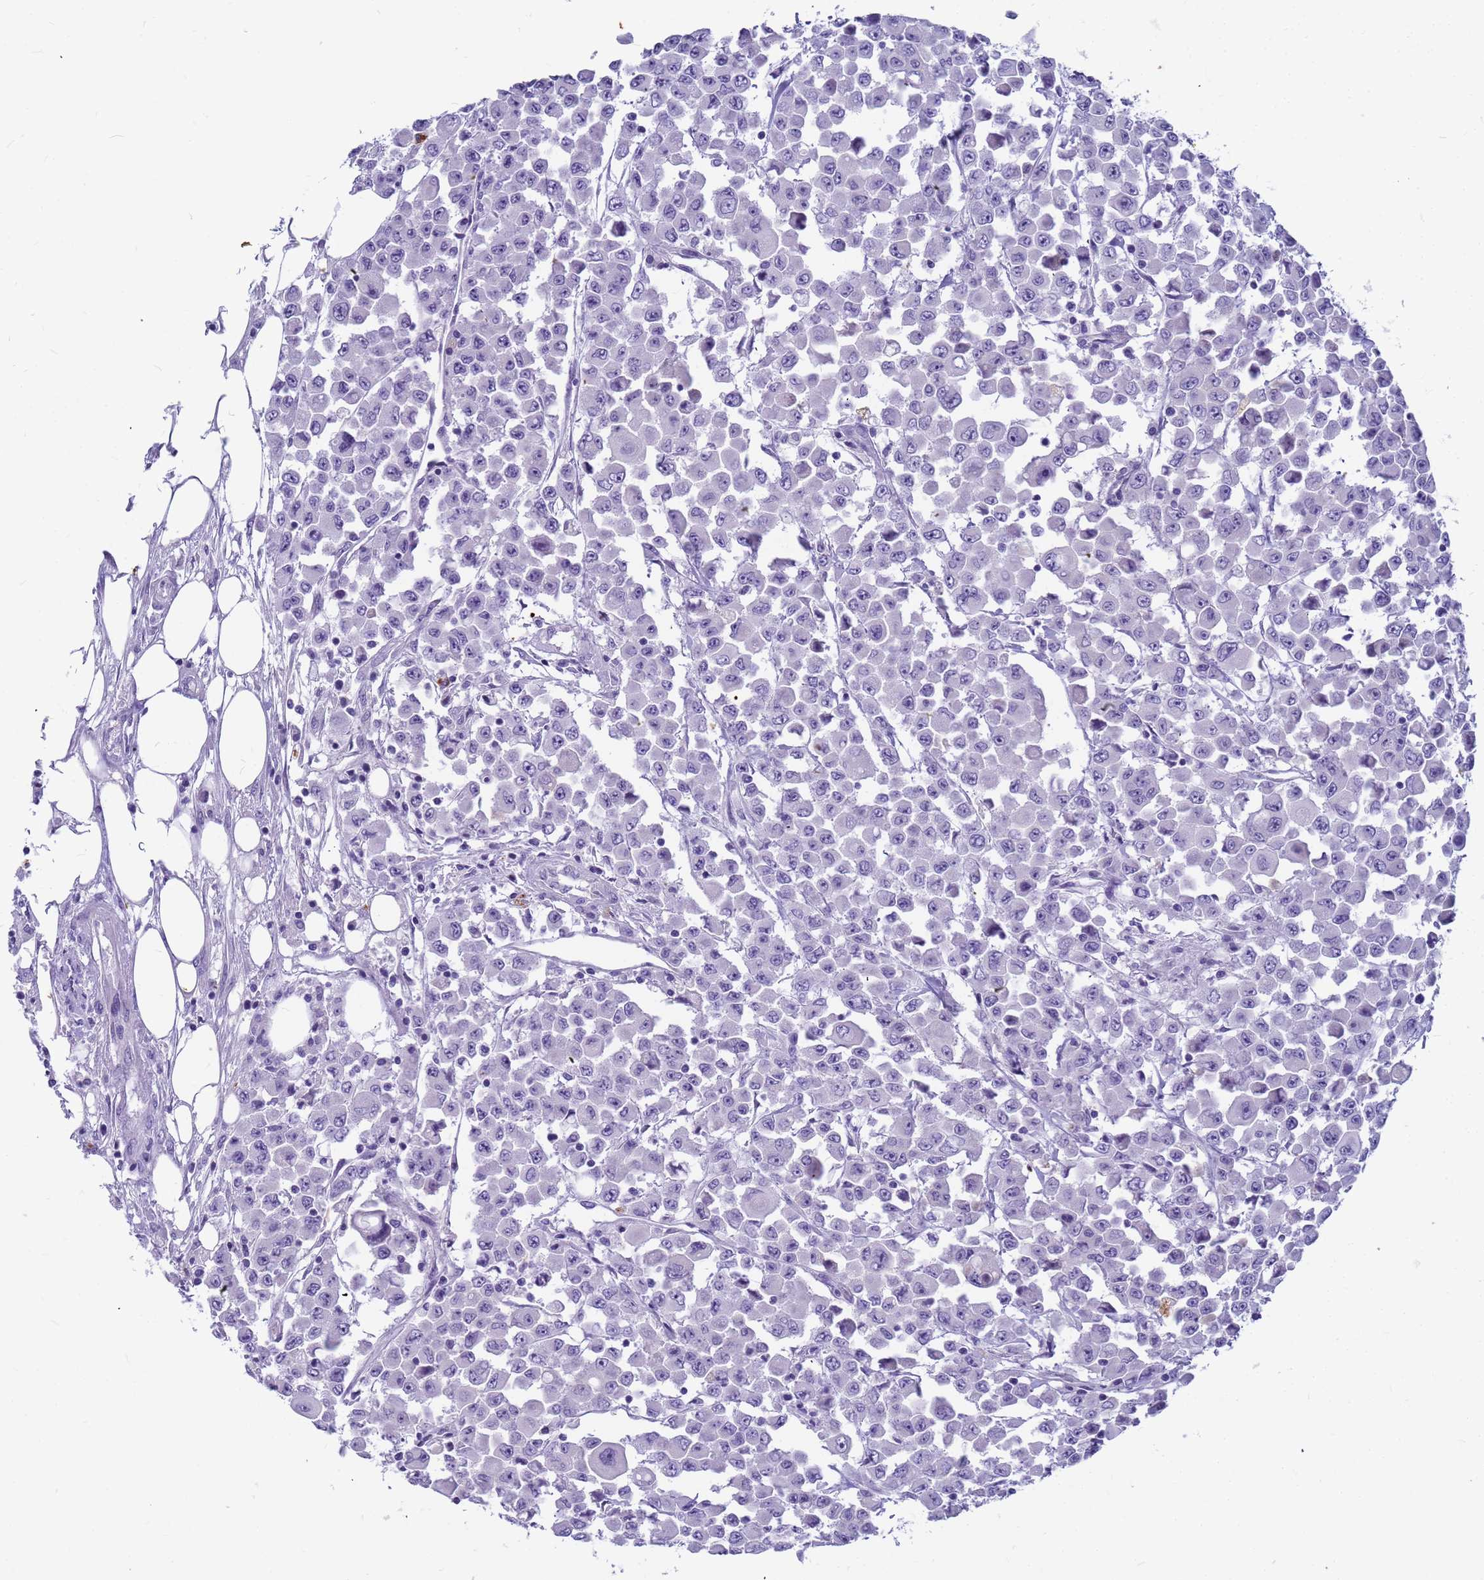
{"staining": {"intensity": "negative", "quantity": "none", "location": "none"}, "tissue": "colorectal cancer", "cell_type": "Tumor cells", "image_type": "cancer", "snomed": [{"axis": "morphology", "description": "Adenocarcinoma, NOS"}, {"axis": "topography", "description": "Colon"}], "caption": "Adenocarcinoma (colorectal) was stained to show a protein in brown. There is no significant expression in tumor cells. Brightfield microscopy of immunohistochemistry (IHC) stained with DAB (brown) and hematoxylin (blue), captured at high magnification.", "gene": "RNASE2", "patient": {"sex": "male", "age": 51}}